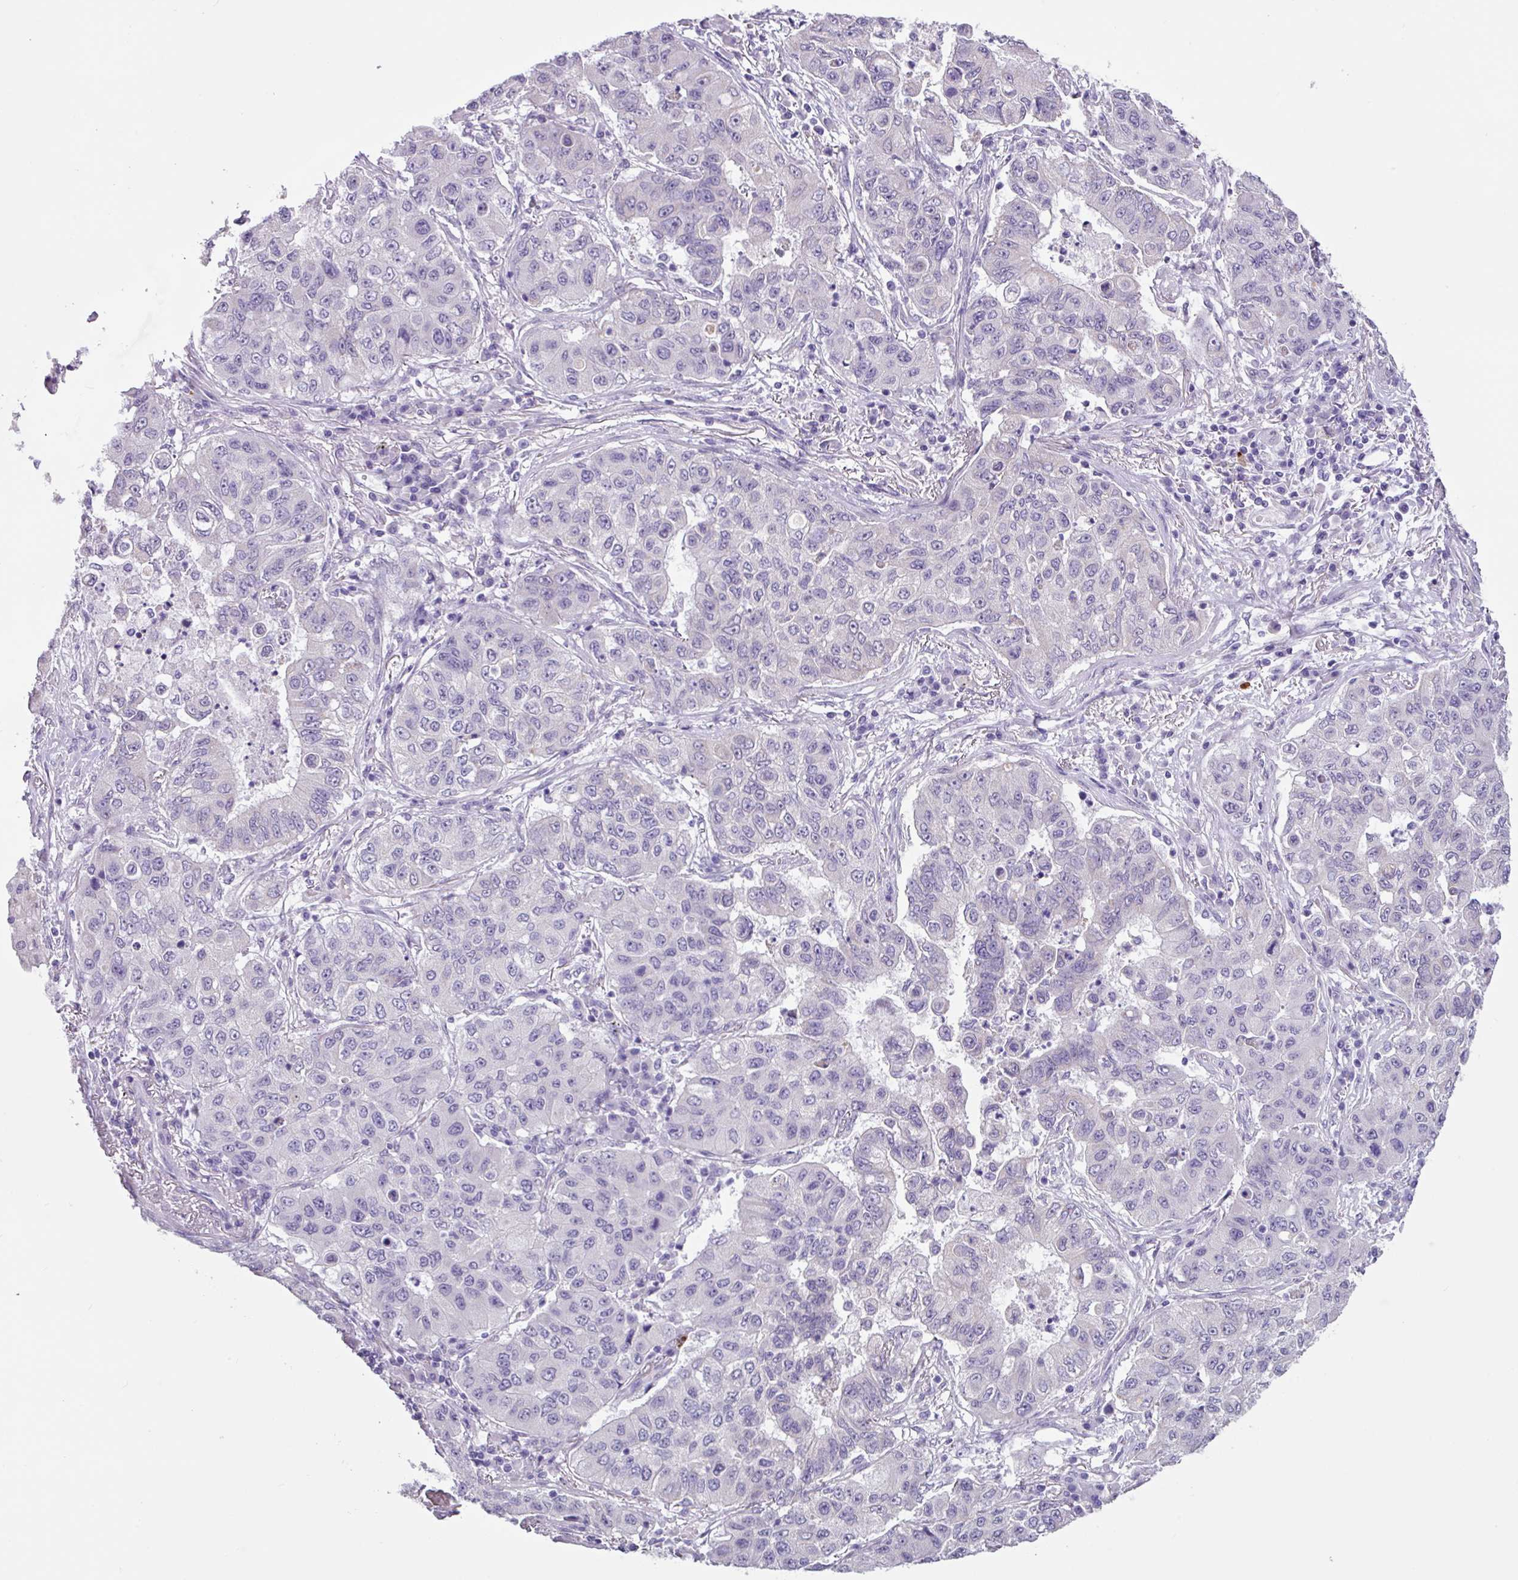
{"staining": {"intensity": "negative", "quantity": "none", "location": "none"}, "tissue": "lung cancer", "cell_type": "Tumor cells", "image_type": "cancer", "snomed": [{"axis": "morphology", "description": "Squamous cell carcinoma, NOS"}, {"axis": "topography", "description": "Lung"}], "caption": "Histopathology image shows no protein expression in tumor cells of lung squamous cell carcinoma tissue.", "gene": "OTX1", "patient": {"sex": "male", "age": 74}}